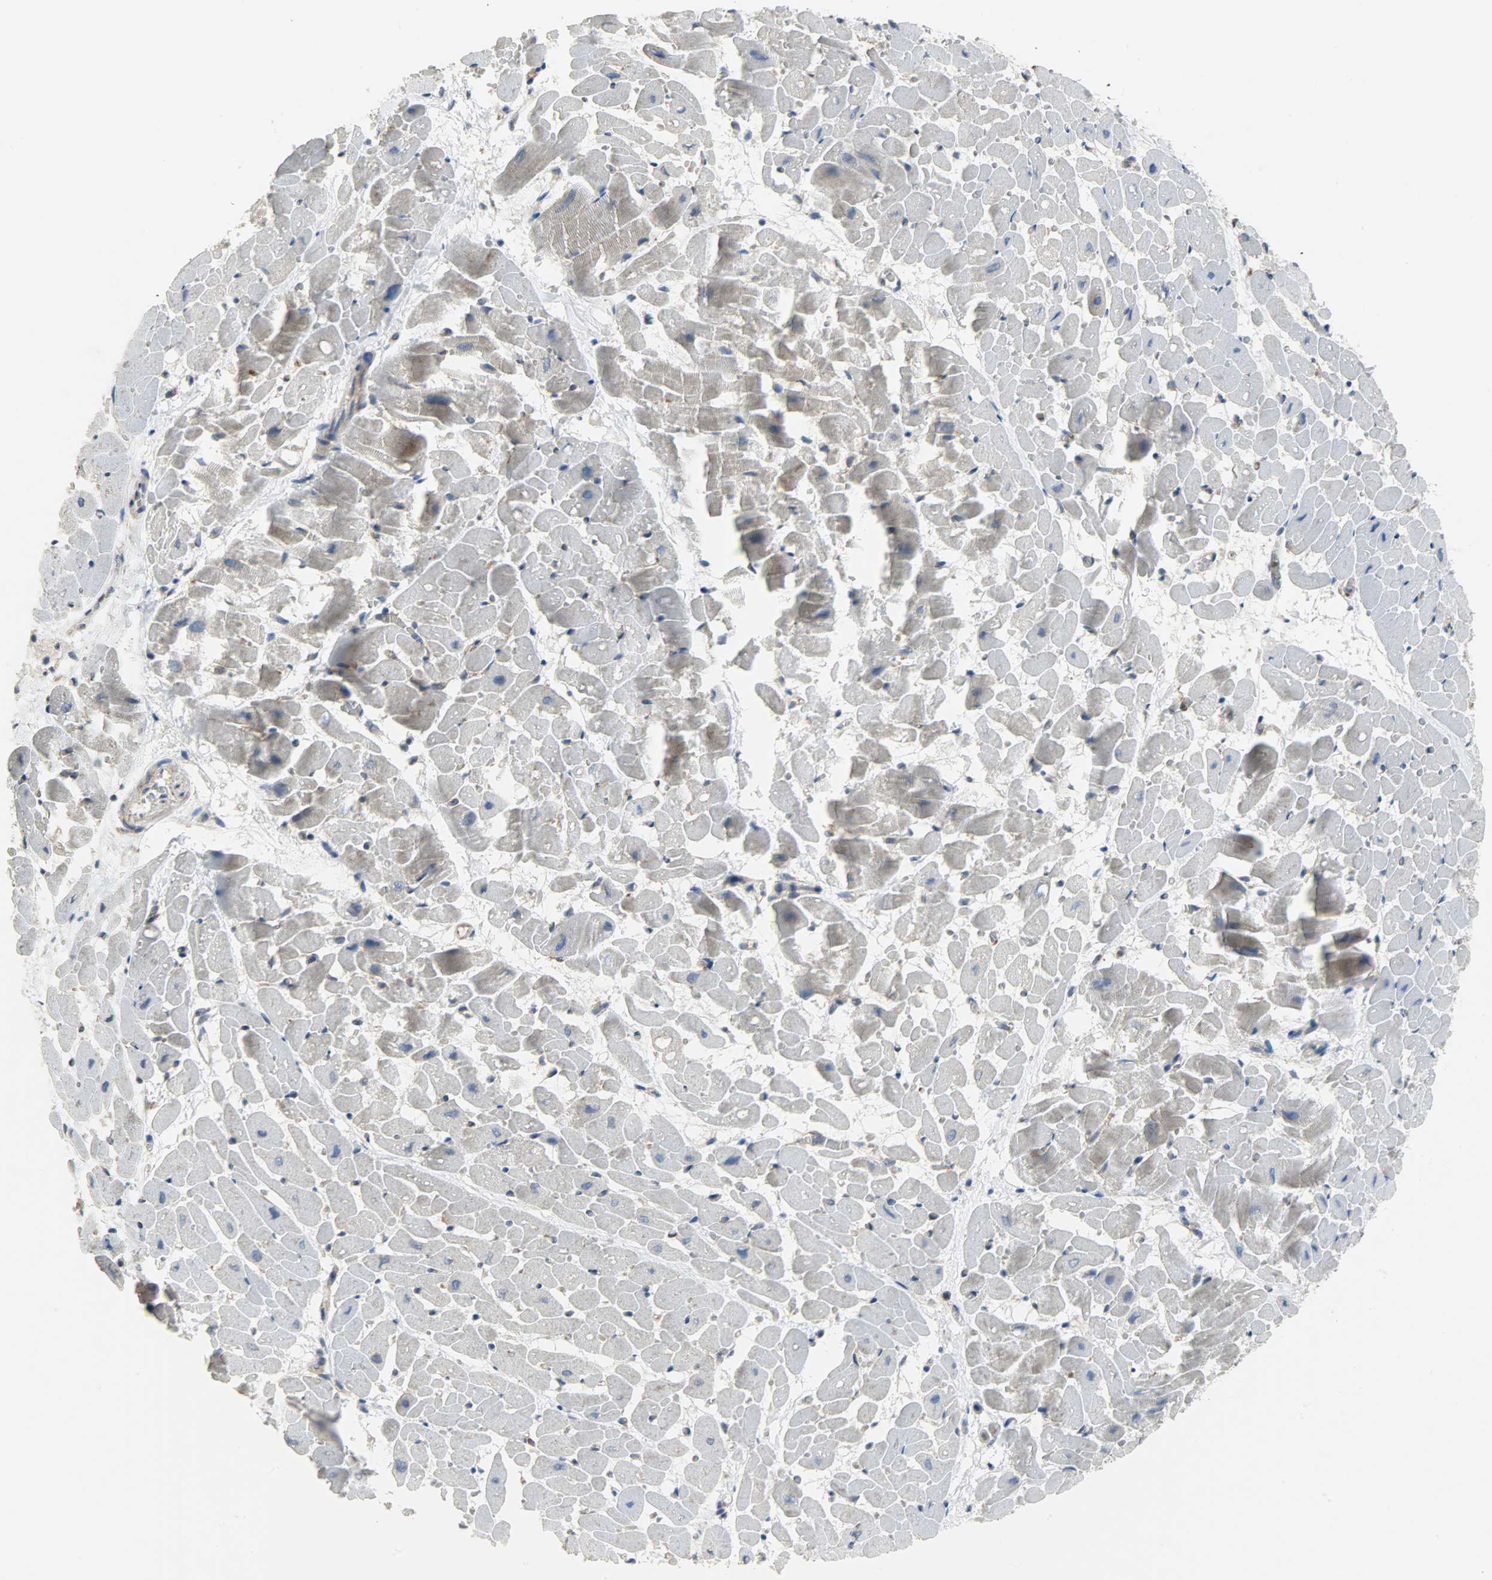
{"staining": {"intensity": "negative", "quantity": "none", "location": "none"}, "tissue": "heart muscle", "cell_type": "Cardiomyocytes", "image_type": "normal", "snomed": [{"axis": "morphology", "description": "Normal tissue, NOS"}, {"axis": "topography", "description": "Heart"}], "caption": "Cardiomyocytes show no significant protein staining in normal heart muscle. (DAB (3,3'-diaminobenzidine) IHC with hematoxylin counter stain).", "gene": "TRIM21", "patient": {"sex": "male", "age": 45}}